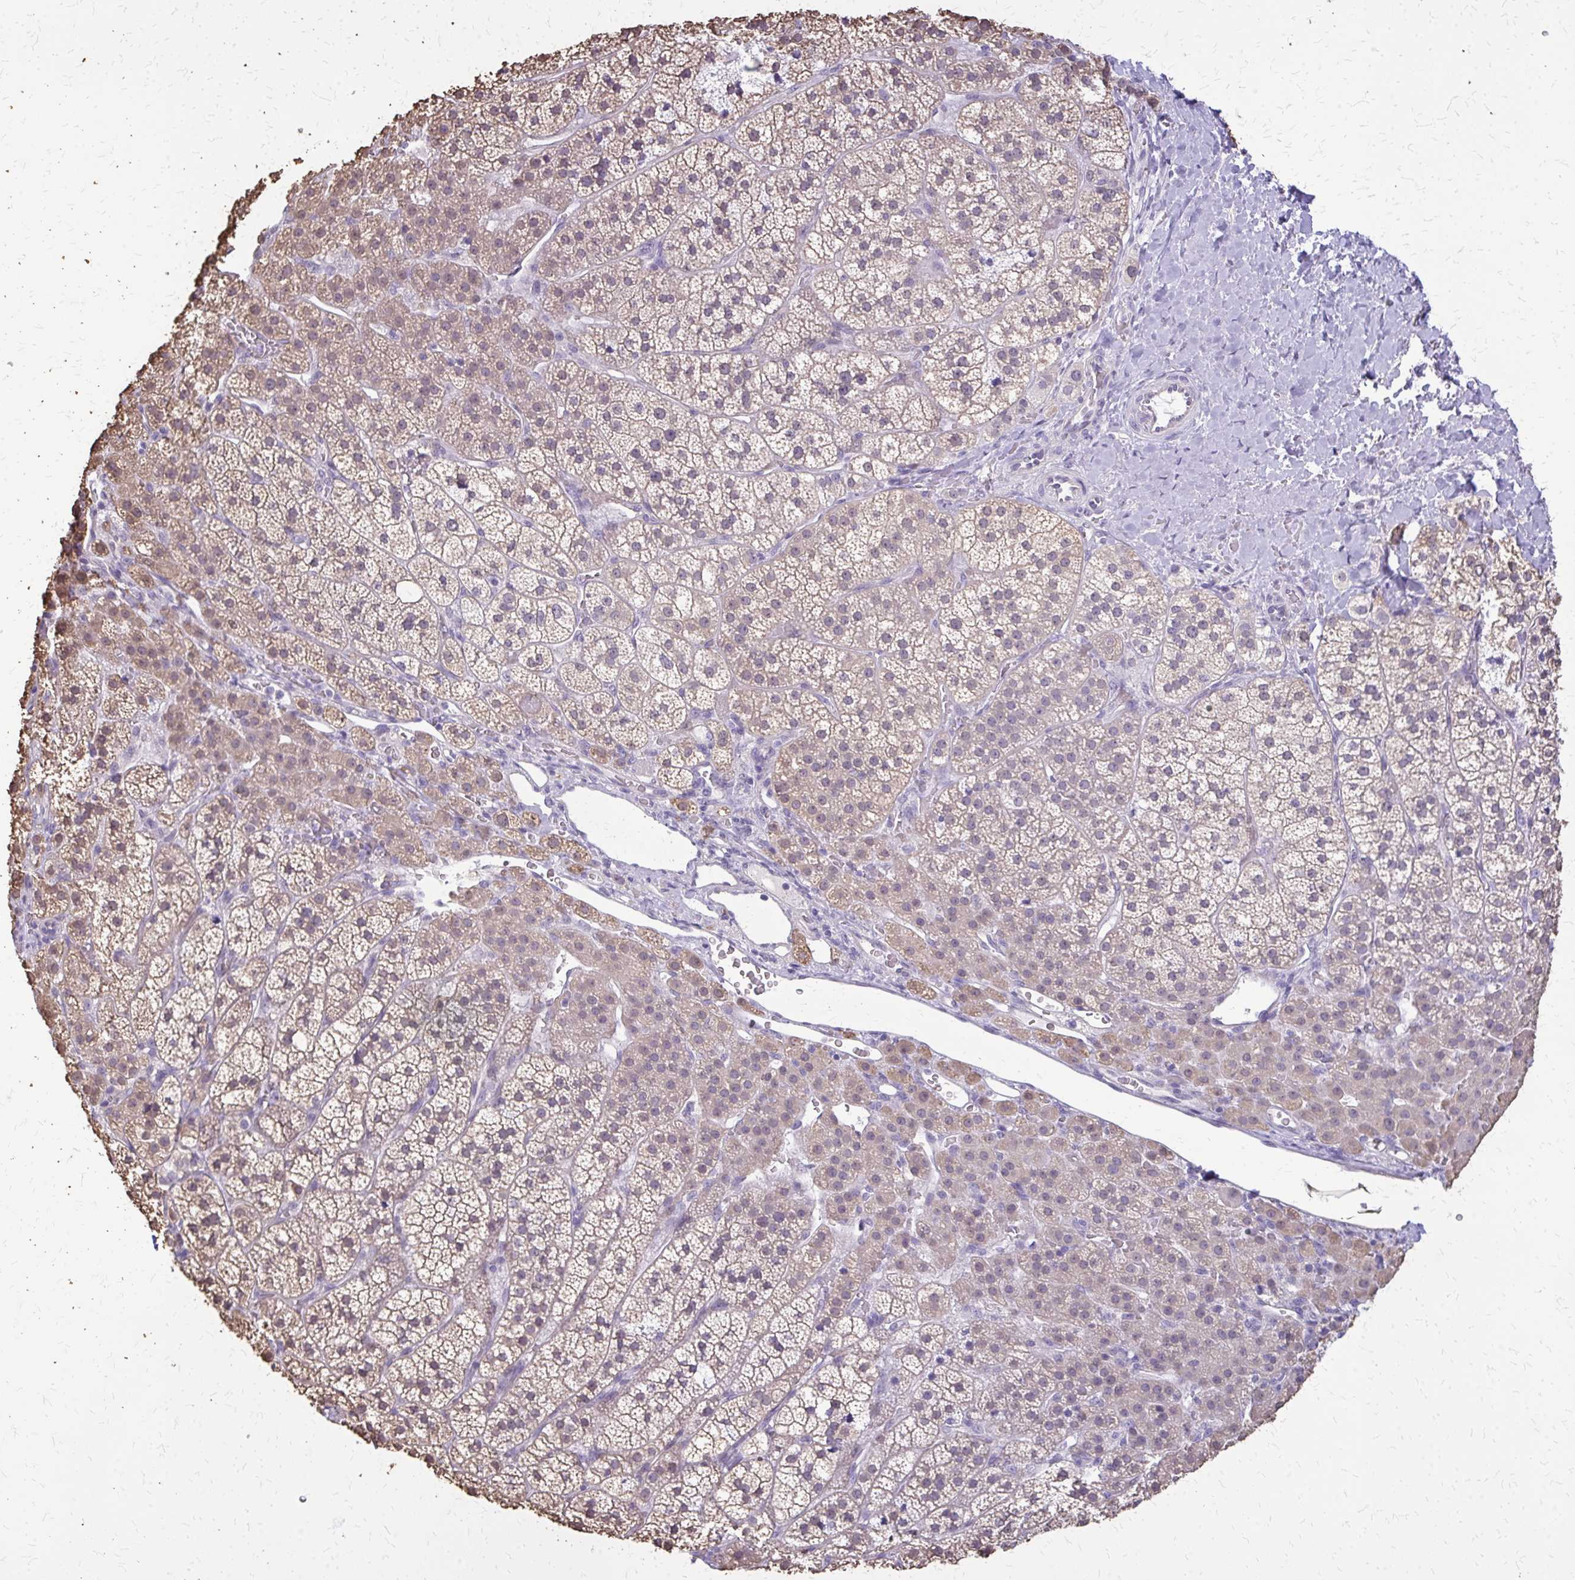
{"staining": {"intensity": "weak", "quantity": "25%-75%", "location": "cytoplasmic/membranous"}, "tissue": "adrenal gland", "cell_type": "Glandular cells", "image_type": "normal", "snomed": [{"axis": "morphology", "description": "Normal tissue, NOS"}, {"axis": "topography", "description": "Adrenal gland"}], "caption": "Immunohistochemistry (IHC) (DAB (3,3'-diaminobenzidine)) staining of normal adrenal gland reveals weak cytoplasmic/membranous protein expression in approximately 25%-75% of glandular cells.", "gene": "PLCB1", "patient": {"sex": "female", "age": 60}}